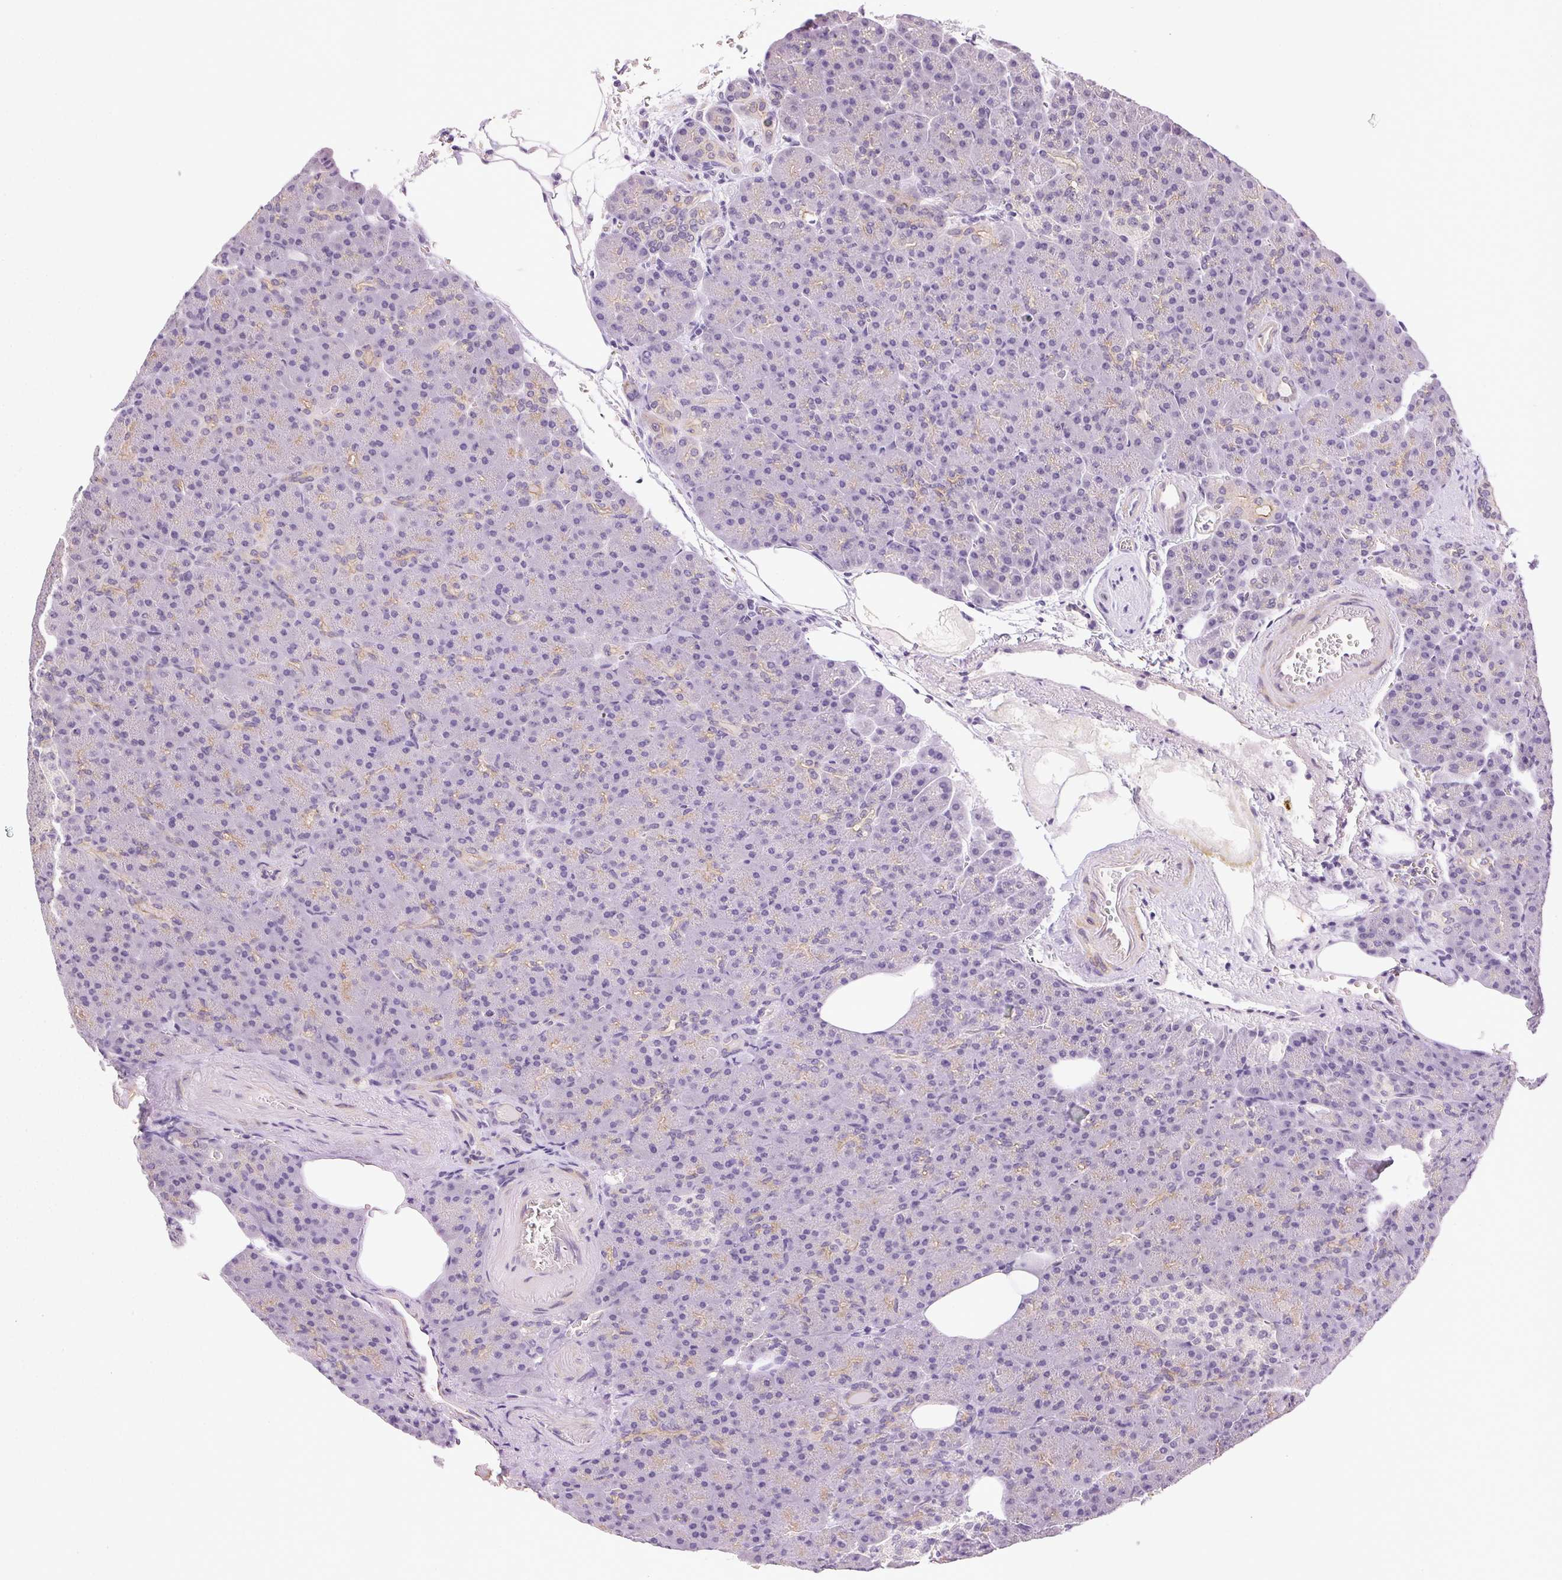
{"staining": {"intensity": "weak", "quantity": "25%-75%", "location": "cytoplasmic/membranous"}, "tissue": "pancreas", "cell_type": "Exocrine glandular cells", "image_type": "normal", "snomed": [{"axis": "morphology", "description": "Normal tissue, NOS"}, {"axis": "topography", "description": "Pancreas"}], "caption": "Pancreas stained with immunohistochemistry reveals weak cytoplasmic/membranous staining in about 25%-75% of exocrine glandular cells. The staining was performed using DAB to visualize the protein expression in brown, while the nuclei were stained in blue with hematoxylin (Magnification: 20x).", "gene": "CSN1S1", "patient": {"sex": "female", "age": 74}}